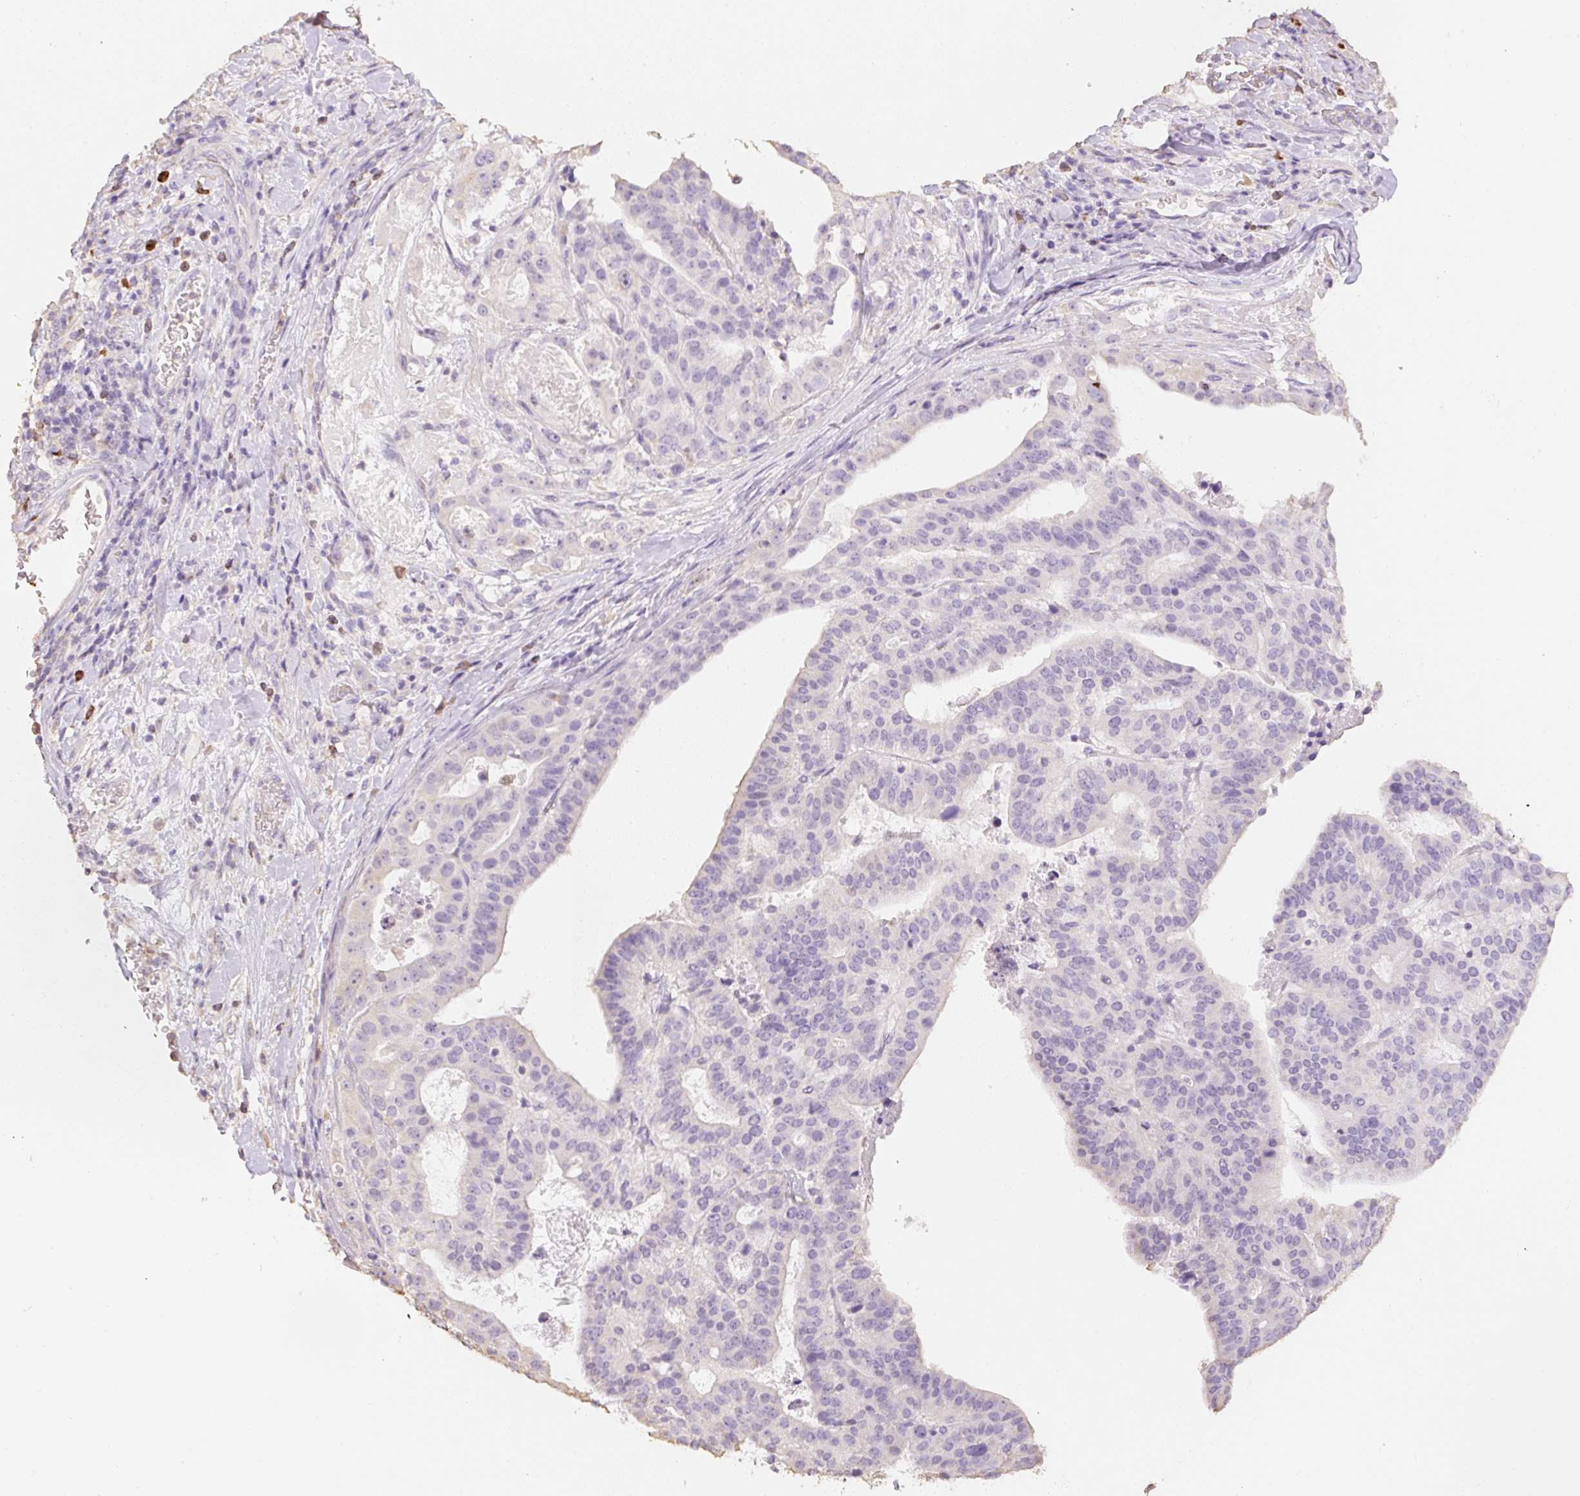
{"staining": {"intensity": "negative", "quantity": "none", "location": "none"}, "tissue": "stomach cancer", "cell_type": "Tumor cells", "image_type": "cancer", "snomed": [{"axis": "morphology", "description": "Adenocarcinoma, NOS"}, {"axis": "topography", "description": "Stomach"}], "caption": "High magnification brightfield microscopy of stomach adenocarcinoma stained with DAB (brown) and counterstained with hematoxylin (blue): tumor cells show no significant positivity.", "gene": "MBOAT7", "patient": {"sex": "male", "age": 48}}